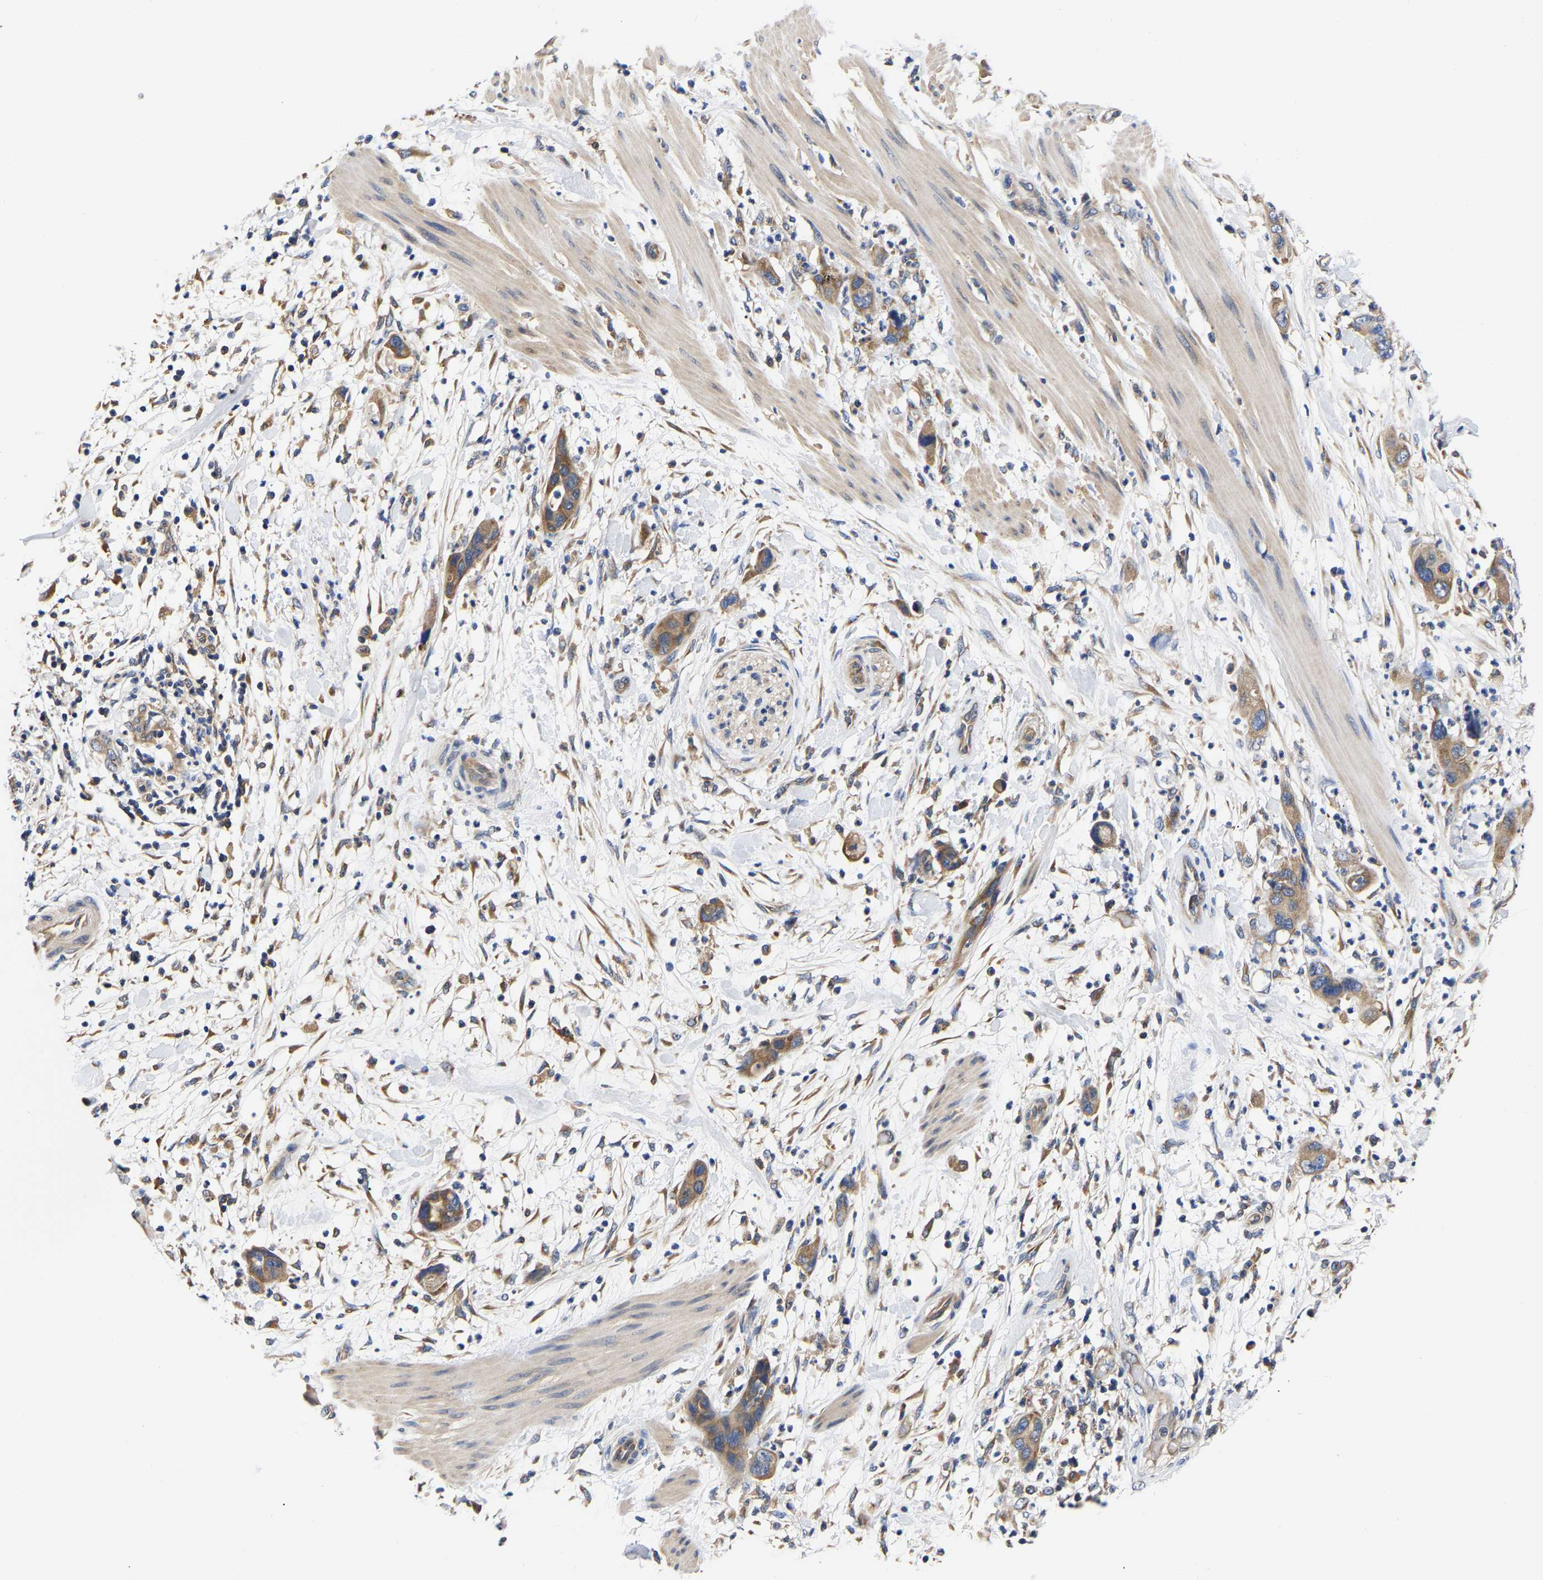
{"staining": {"intensity": "moderate", "quantity": ">75%", "location": "cytoplasmic/membranous"}, "tissue": "pancreatic cancer", "cell_type": "Tumor cells", "image_type": "cancer", "snomed": [{"axis": "morphology", "description": "Adenocarcinoma, NOS"}, {"axis": "topography", "description": "Pancreas"}], "caption": "This histopathology image demonstrates pancreatic adenocarcinoma stained with IHC to label a protein in brown. The cytoplasmic/membranous of tumor cells show moderate positivity for the protein. Nuclei are counter-stained blue.", "gene": "CCDC6", "patient": {"sex": "female", "age": 71}}